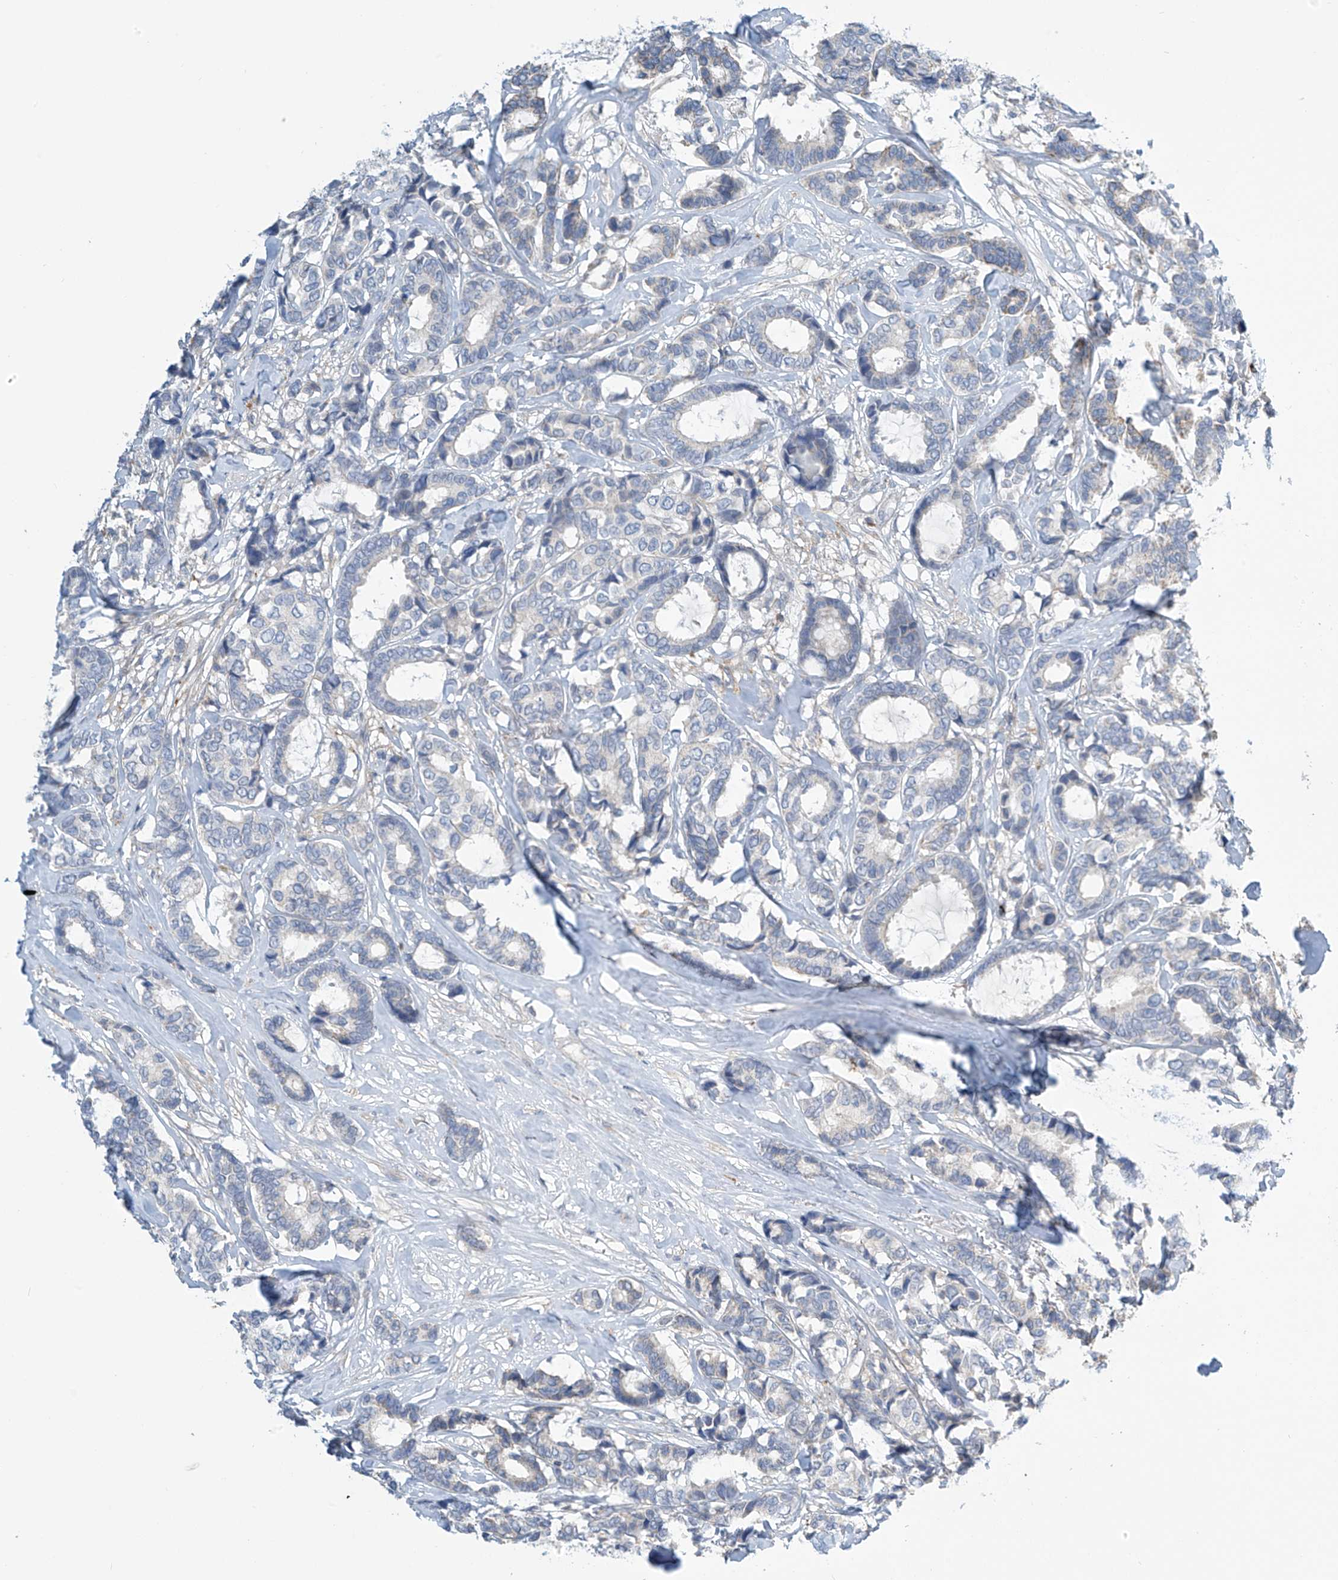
{"staining": {"intensity": "negative", "quantity": "none", "location": "none"}, "tissue": "breast cancer", "cell_type": "Tumor cells", "image_type": "cancer", "snomed": [{"axis": "morphology", "description": "Duct carcinoma"}, {"axis": "topography", "description": "Breast"}], "caption": "An image of breast cancer (infiltrating ductal carcinoma) stained for a protein shows no brown staining in tumor cells. The staining is performed using DAB brown chromogen with nuclei counter-stained in using hematoxylin.", "gene": "IBA57", "patient": {"sex": "female", "age": 87}}